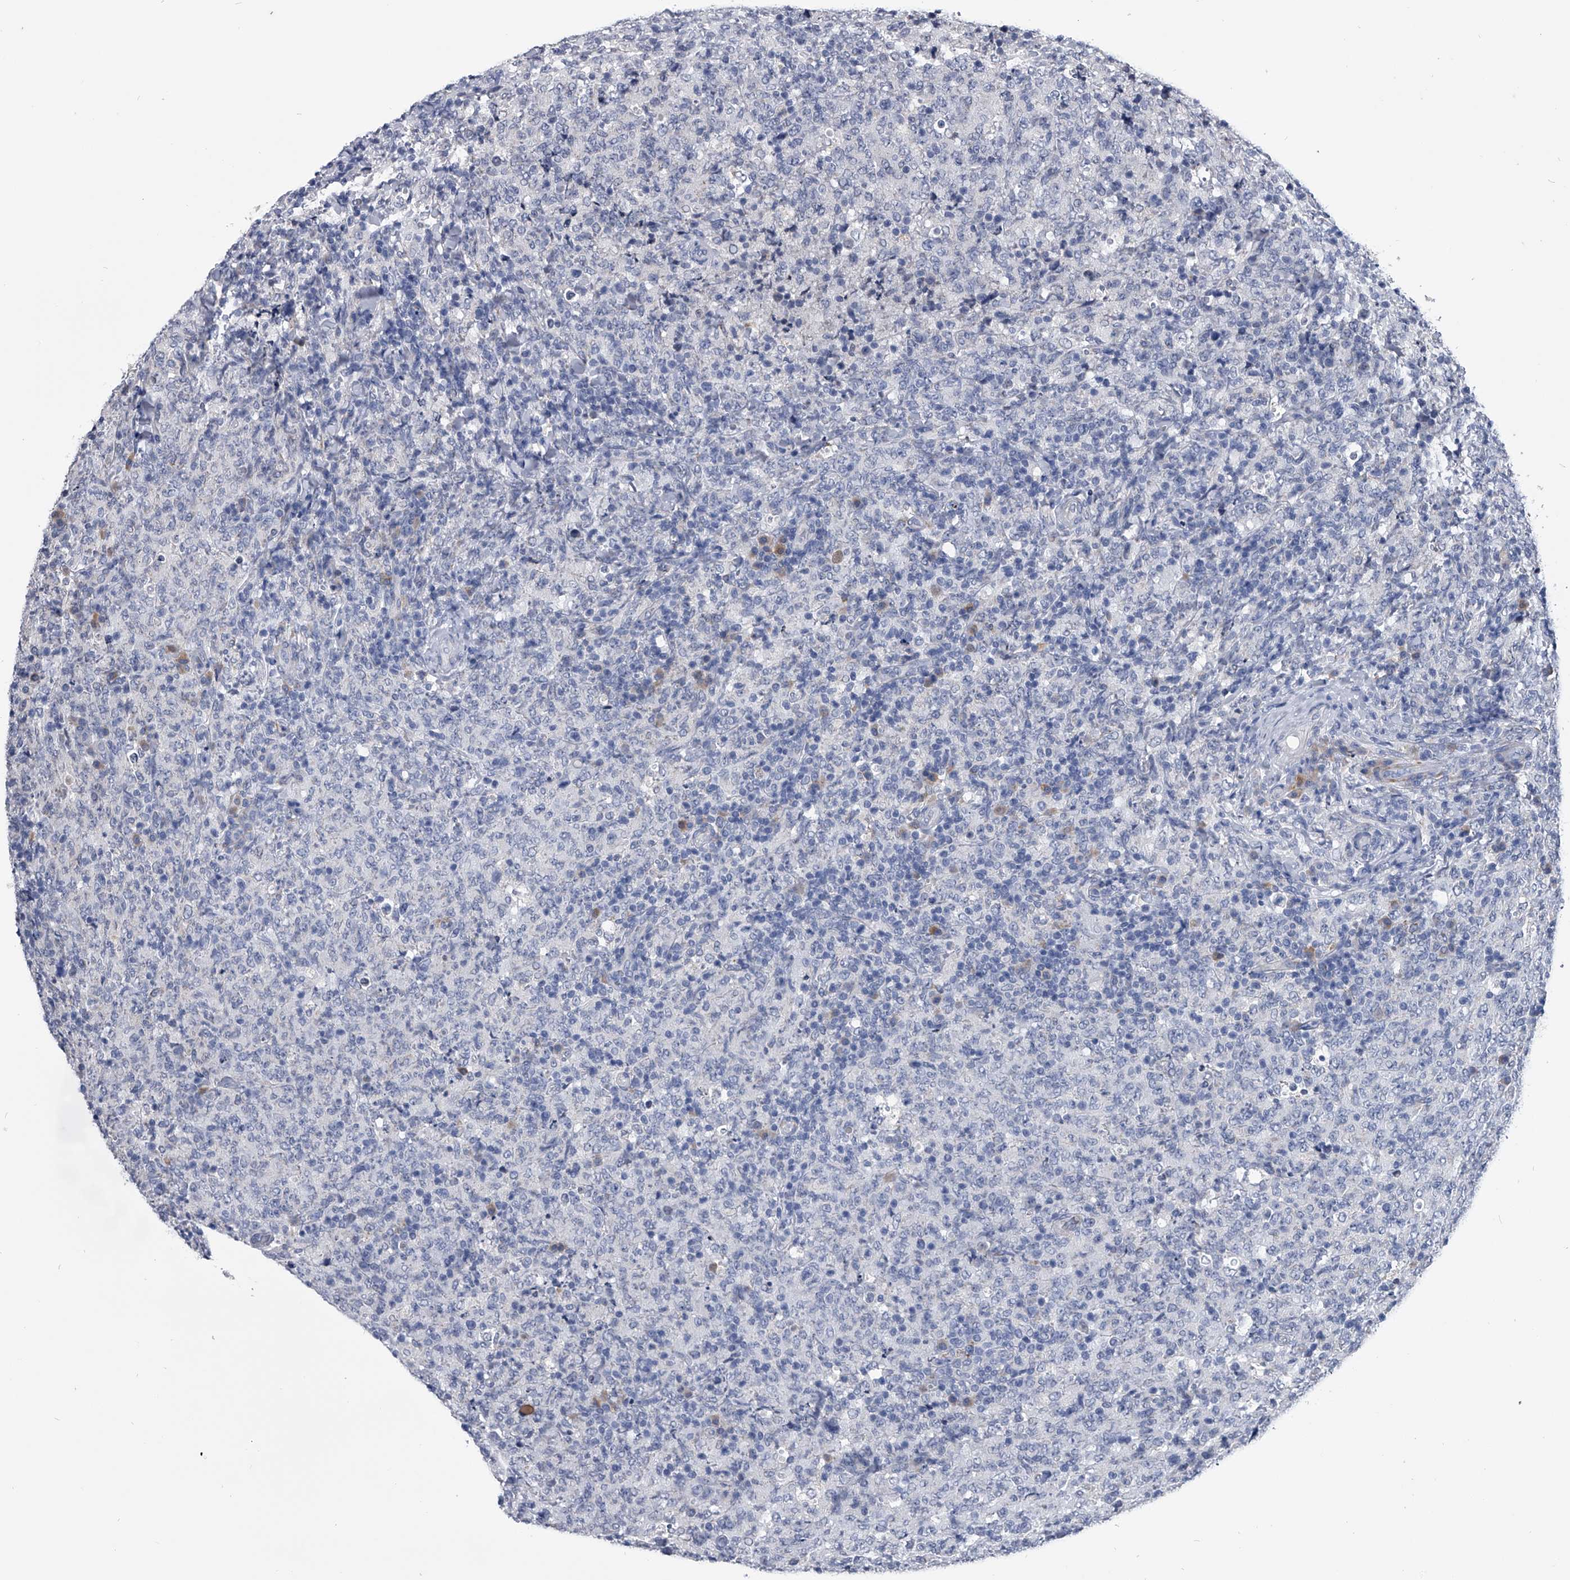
{"staining": {"intensity": "negative", "quantity": "none", "location": "none"}, "tissue": "lymphoma", "cell_type": "Tumor cells", "image_type": "cancer", "snomed": [{"axis": "morphology", "description": "Malignant lymphoma, non-Hodgkin's type, High grade"}, {"axis": "topography", "description": "Tonsil"}], "caption": "Image shows no protein positivity in tumor cells of lymphoma tissue.", "gene": "OAT", "patient": {"sex": "female", "age": 36}}